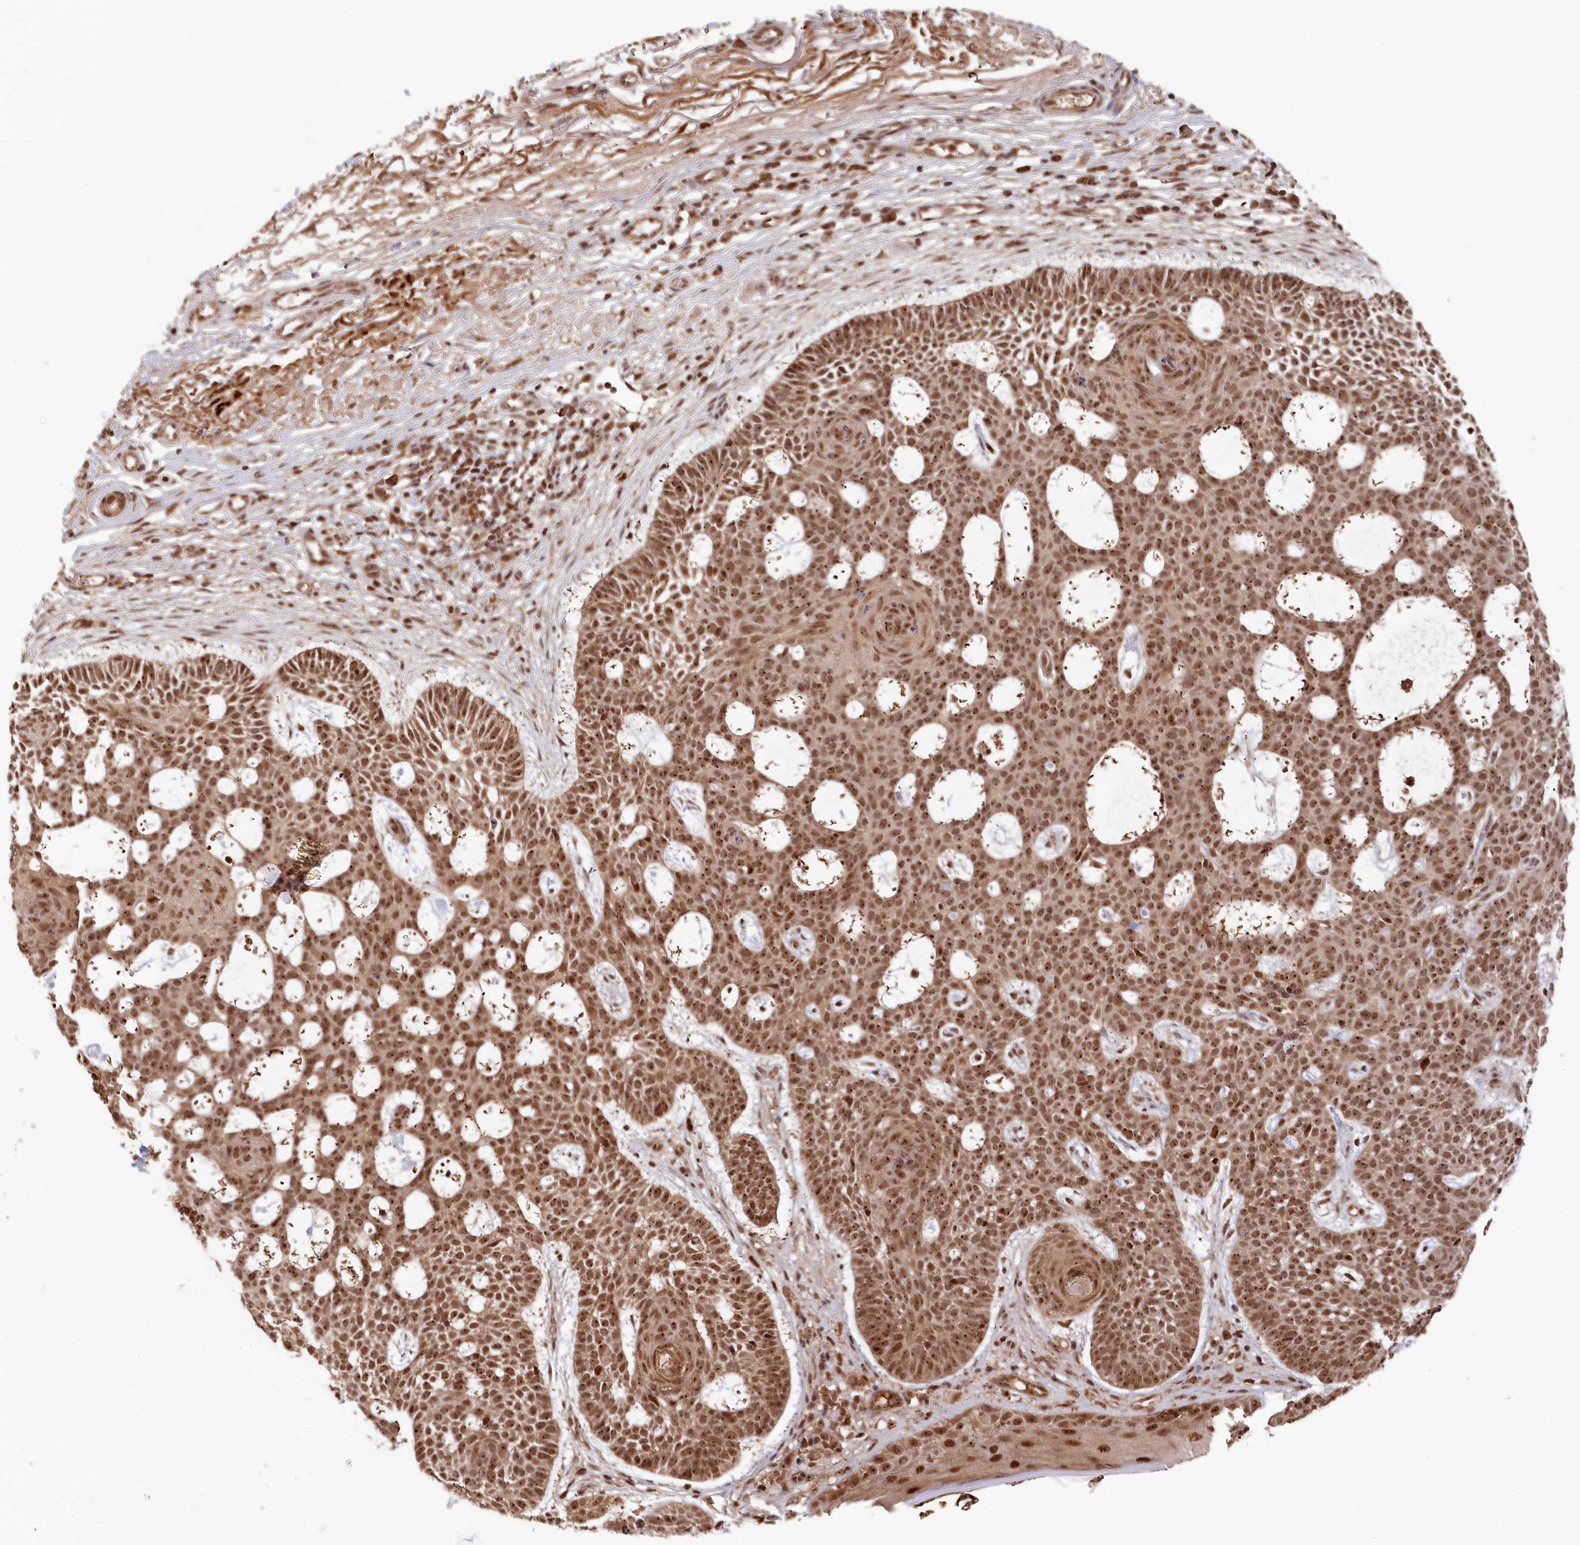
{"staining": {"intensity": "moderate", "quantity": ">75%", "location": "nuclear"}, "tissue": "skin cancer", "cell_type": "Tumor cells", "image_type": "cancer", "snomed": [{"axis": "morphology", "description": "Basal cell carcinoma"}, {"axis": "topography", "description": "Skin"}], "caption": "Skin cancer was stained to show a protein in brown. There is medium levels of moderate nuclear expression in approximately >75% of tumor cells. The protein is shown in brown color, while the nuclei are stained blue.", "gene": "WAPL", "patient": {"sex": "male", "age": 85}}